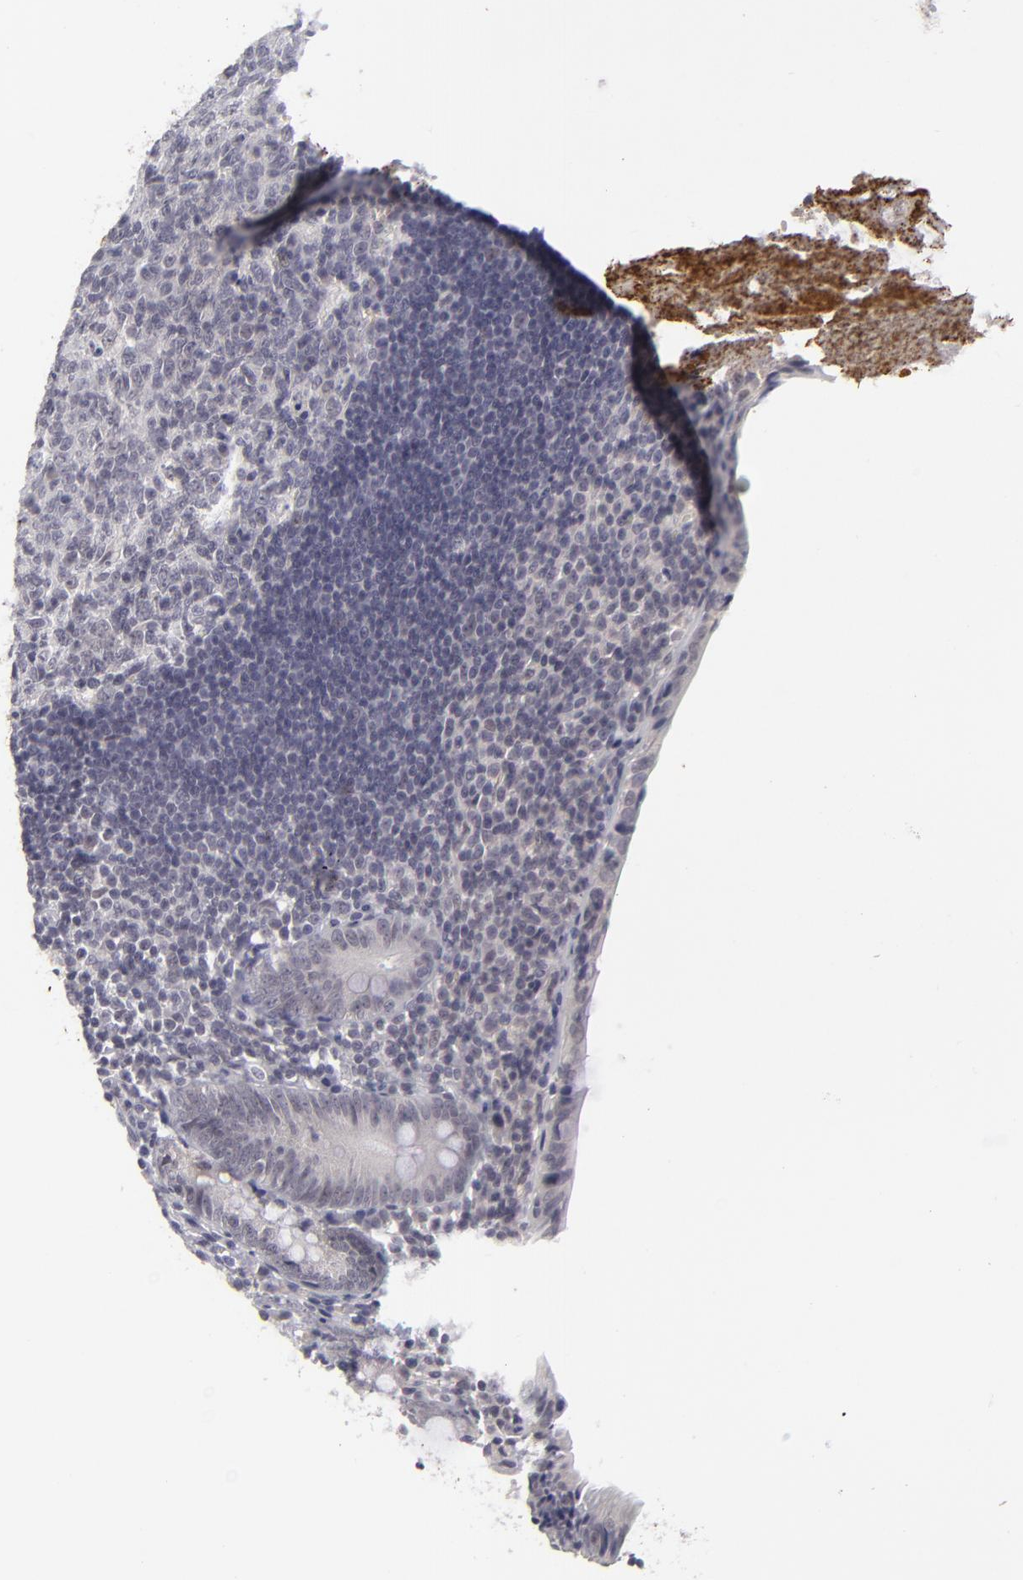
{"staining": {"intensity": "negative", "quantity": "none", "location": "none"}, "tissue": "appendix", "cell_type": "Glandular cells", "image_type": "normal", "snomed": [{"axis": "morphology", "description": "Normal tissue, NOS"}, {"axis": "topography", "description": "Appendix"}], "caption": "Human appendix stained for a protein using IHC exhibits no positivity in glandular cells.", "gene": "DLG3", "patient": {"sex": "female", "age": 10}}